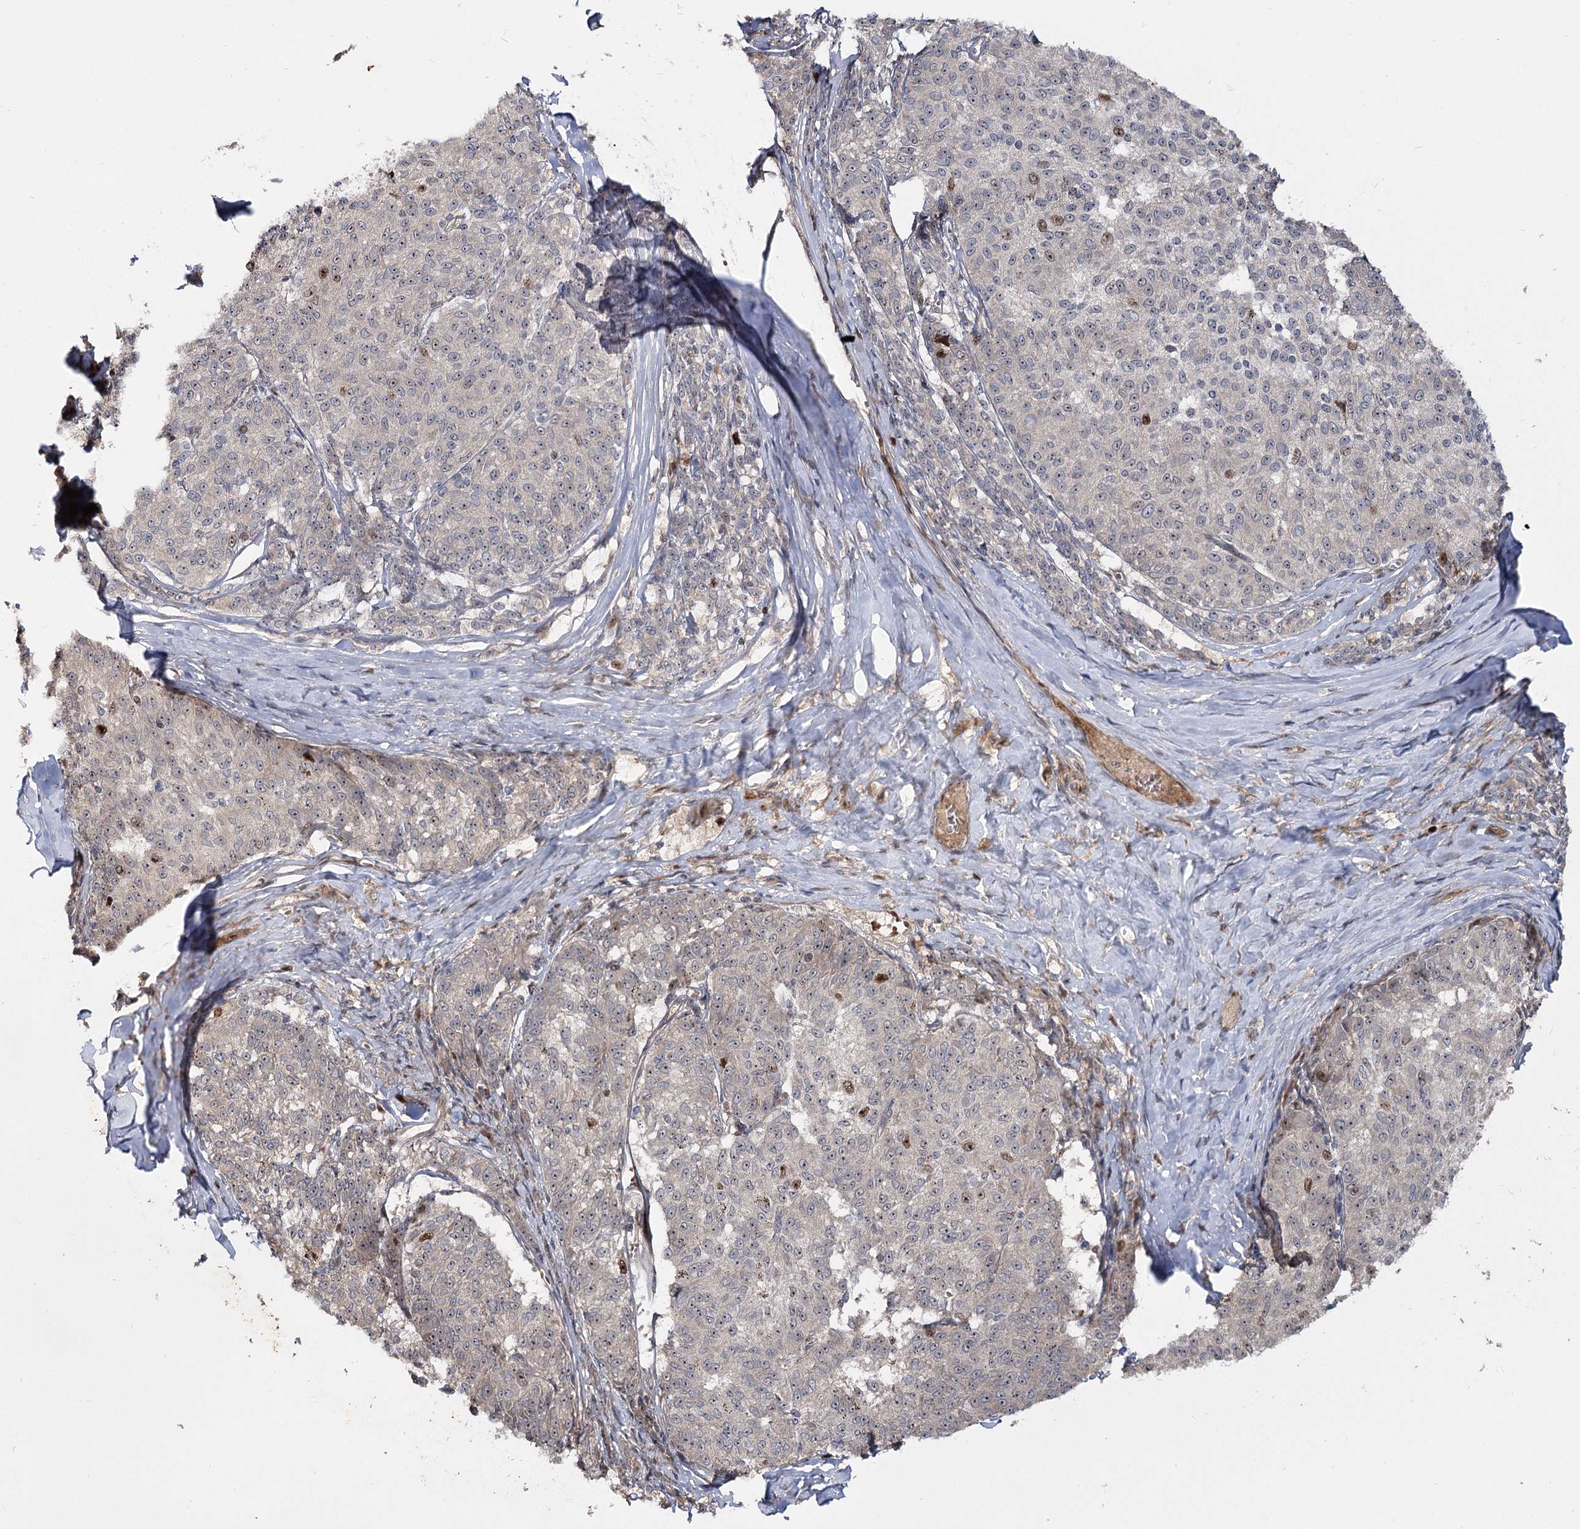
{"staining": {"intensity": "moderate", "quantity": "<25%", "location": "nuclear"}, "tissue": "melanoma", "cell_type": "Tumor cells", "image_type": "cancer", "snomed": [{"axis": "morphology", "description": "Malignant melanoma, NOS"}, {"axis": "topography", "description": "Skin"}], "caption": "Brown immunohistochemical staining in human melanoma demonstrates moderate nuclear positivity in about <25% of tumor cells.", "gene": "PIK3C2A", "patient": {"sex": "female", "age": 72}}